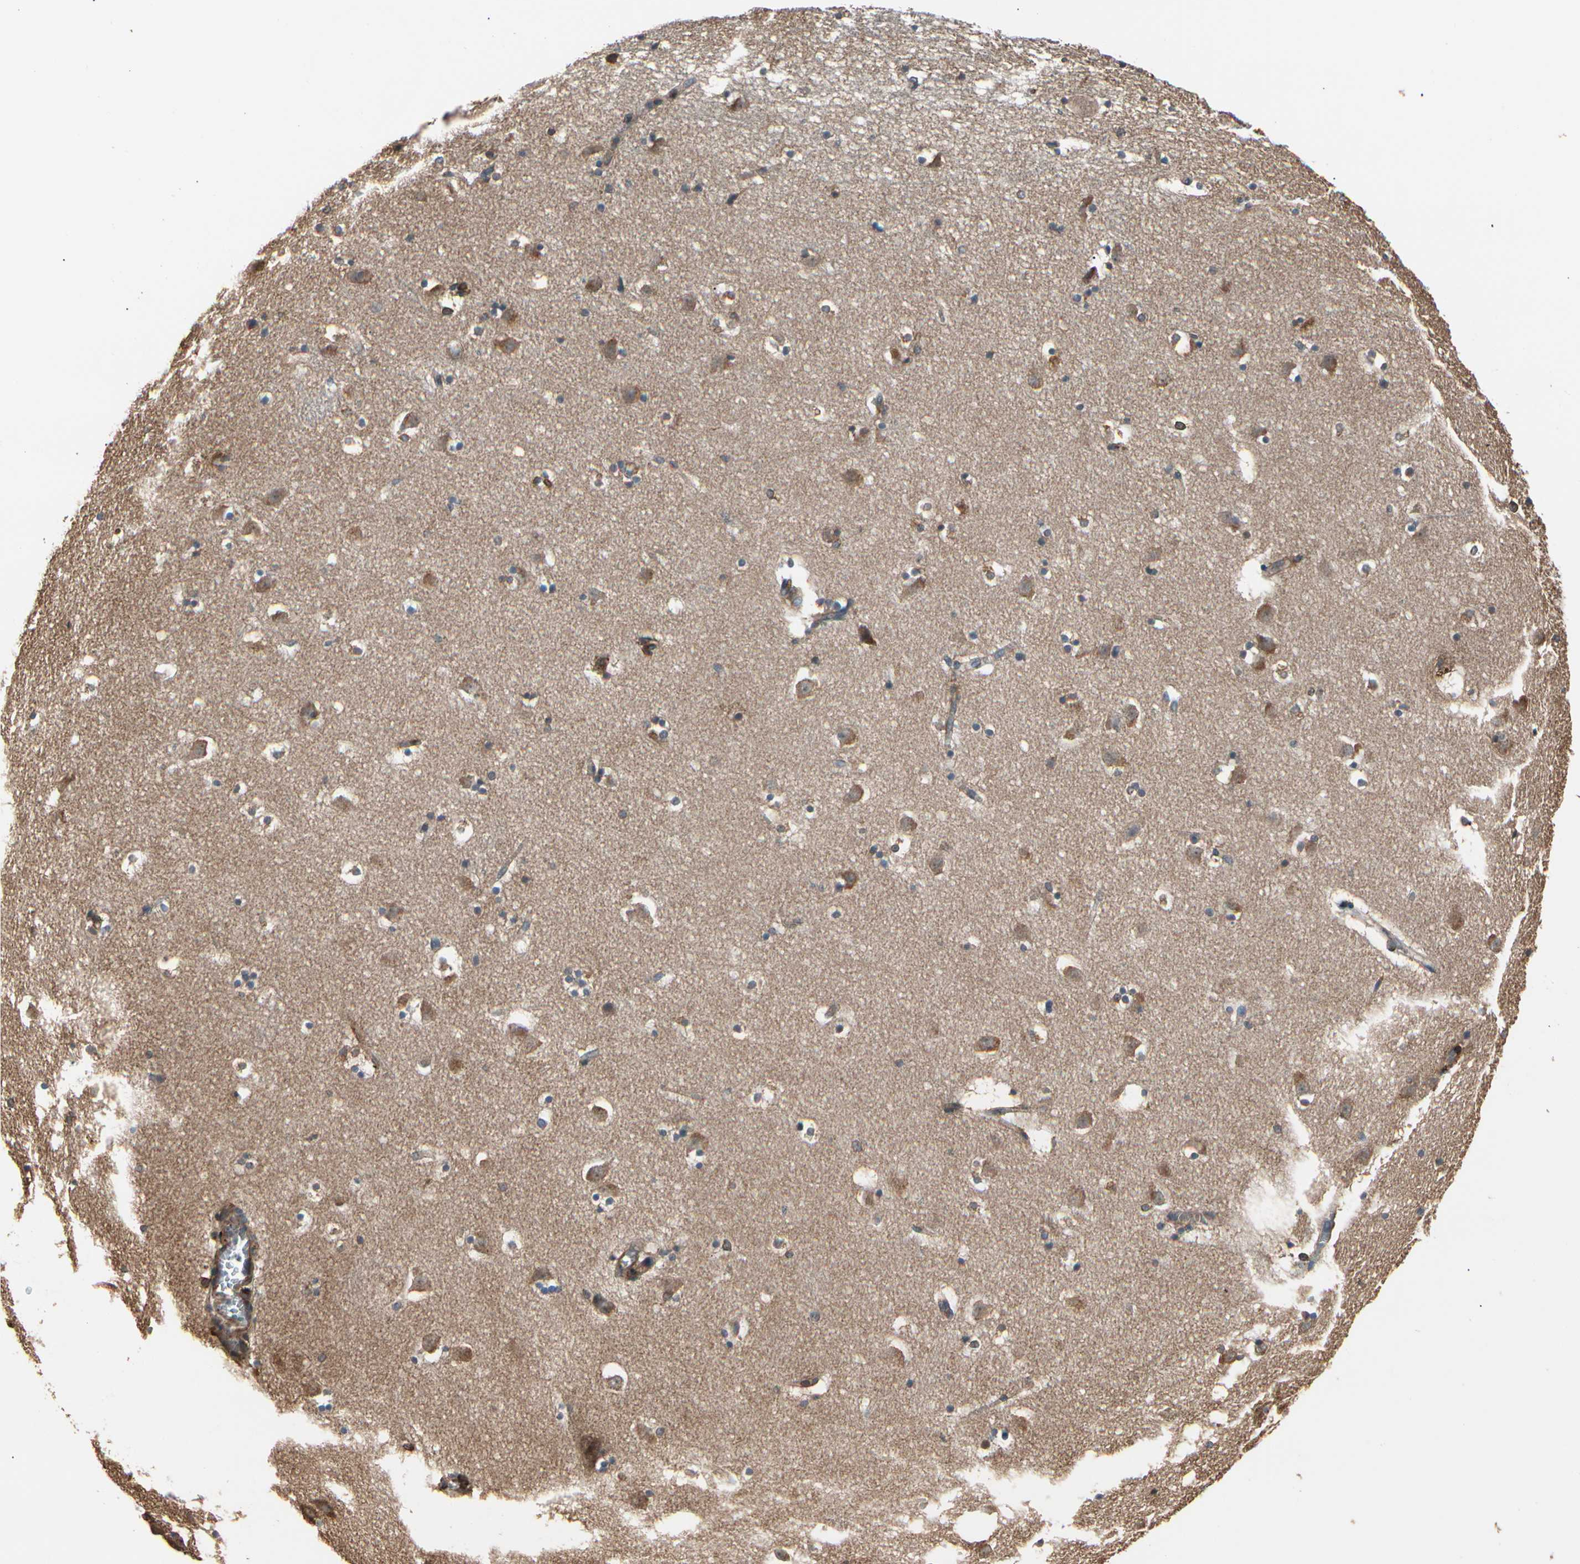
{"staining": {"intensity": "moderate", "quantity": "25%-75%", "location": "cytoplasmic/membranous"}, "tissue": "caudate", "cell_type": "Glial cells", "image_type": "normal", "snomed": [{"axis": "morphology", "description": "Normal tissue, NOS"}, {"axis": "topography", "description": "Lateral ventricle wall"}], "caption": "Immunohistochemistry (IHC) histopathology image of normal human caudate stained for a protein (brown), which exhibits medium levels of moderate cytoplasmic/membranous positivity in approximately 25%-75% of glial cells.", "gene": "MAPK13", "patient": {"sex": "male", "age": 45}}